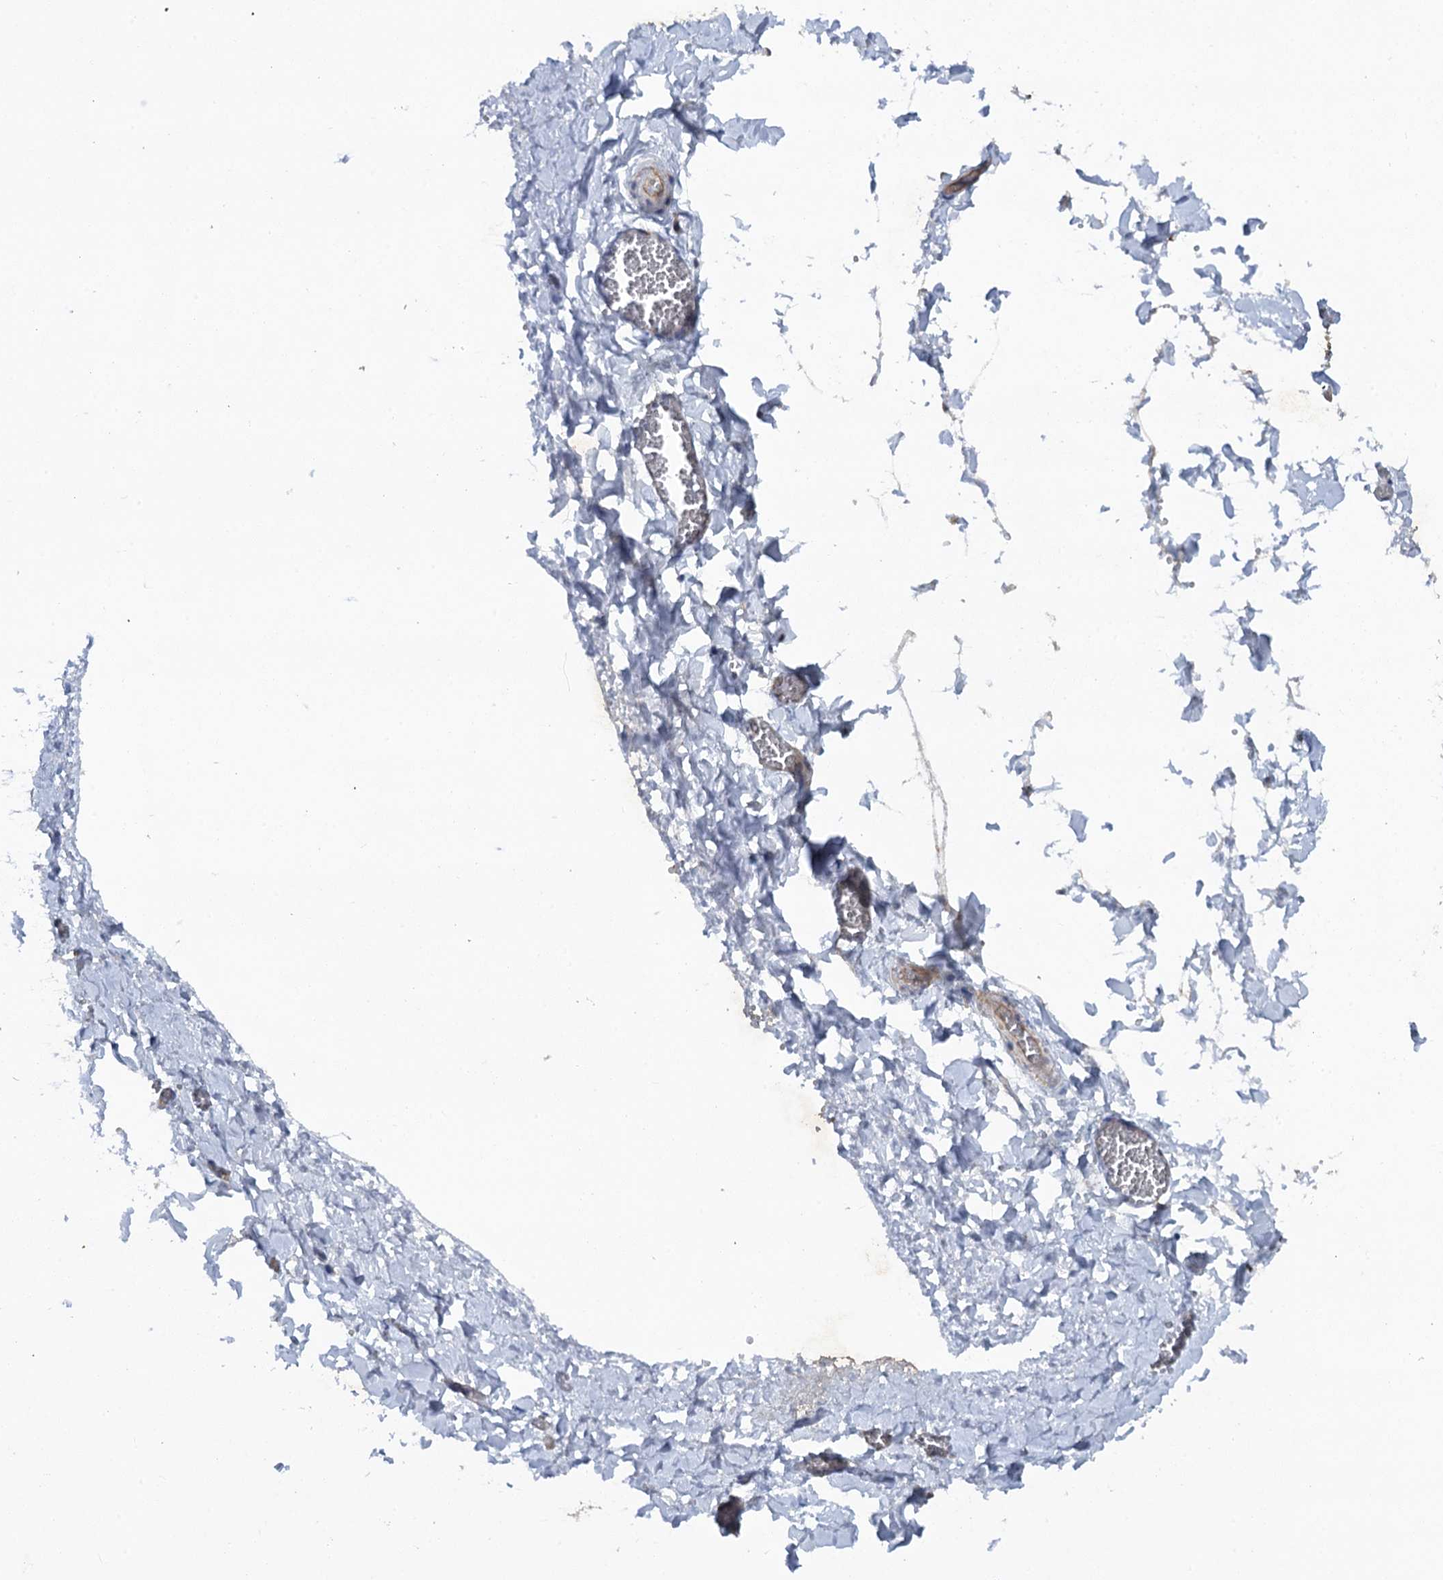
{"staining": {"intensity": "negative", "quantity": "none", "location": "none"}, "tissue": "adipose tissue", "cell_type": "Adipocytes", "image_type": "normal", "snomed": [{"axis": "morphology", "description": "Normal tissue, NOS"}, {"axis": "topography", "description": "Gallbladder"}, {"axis": "topography", "description": "Peripheral nerve tissue"}], "caption": "Immunohistochemistry (IHC) of unremarkable adipose tissue exhibits no expression in adipocytes.", "gene": "ARMC5", "patient": {"sex": "male", "age": 38}}